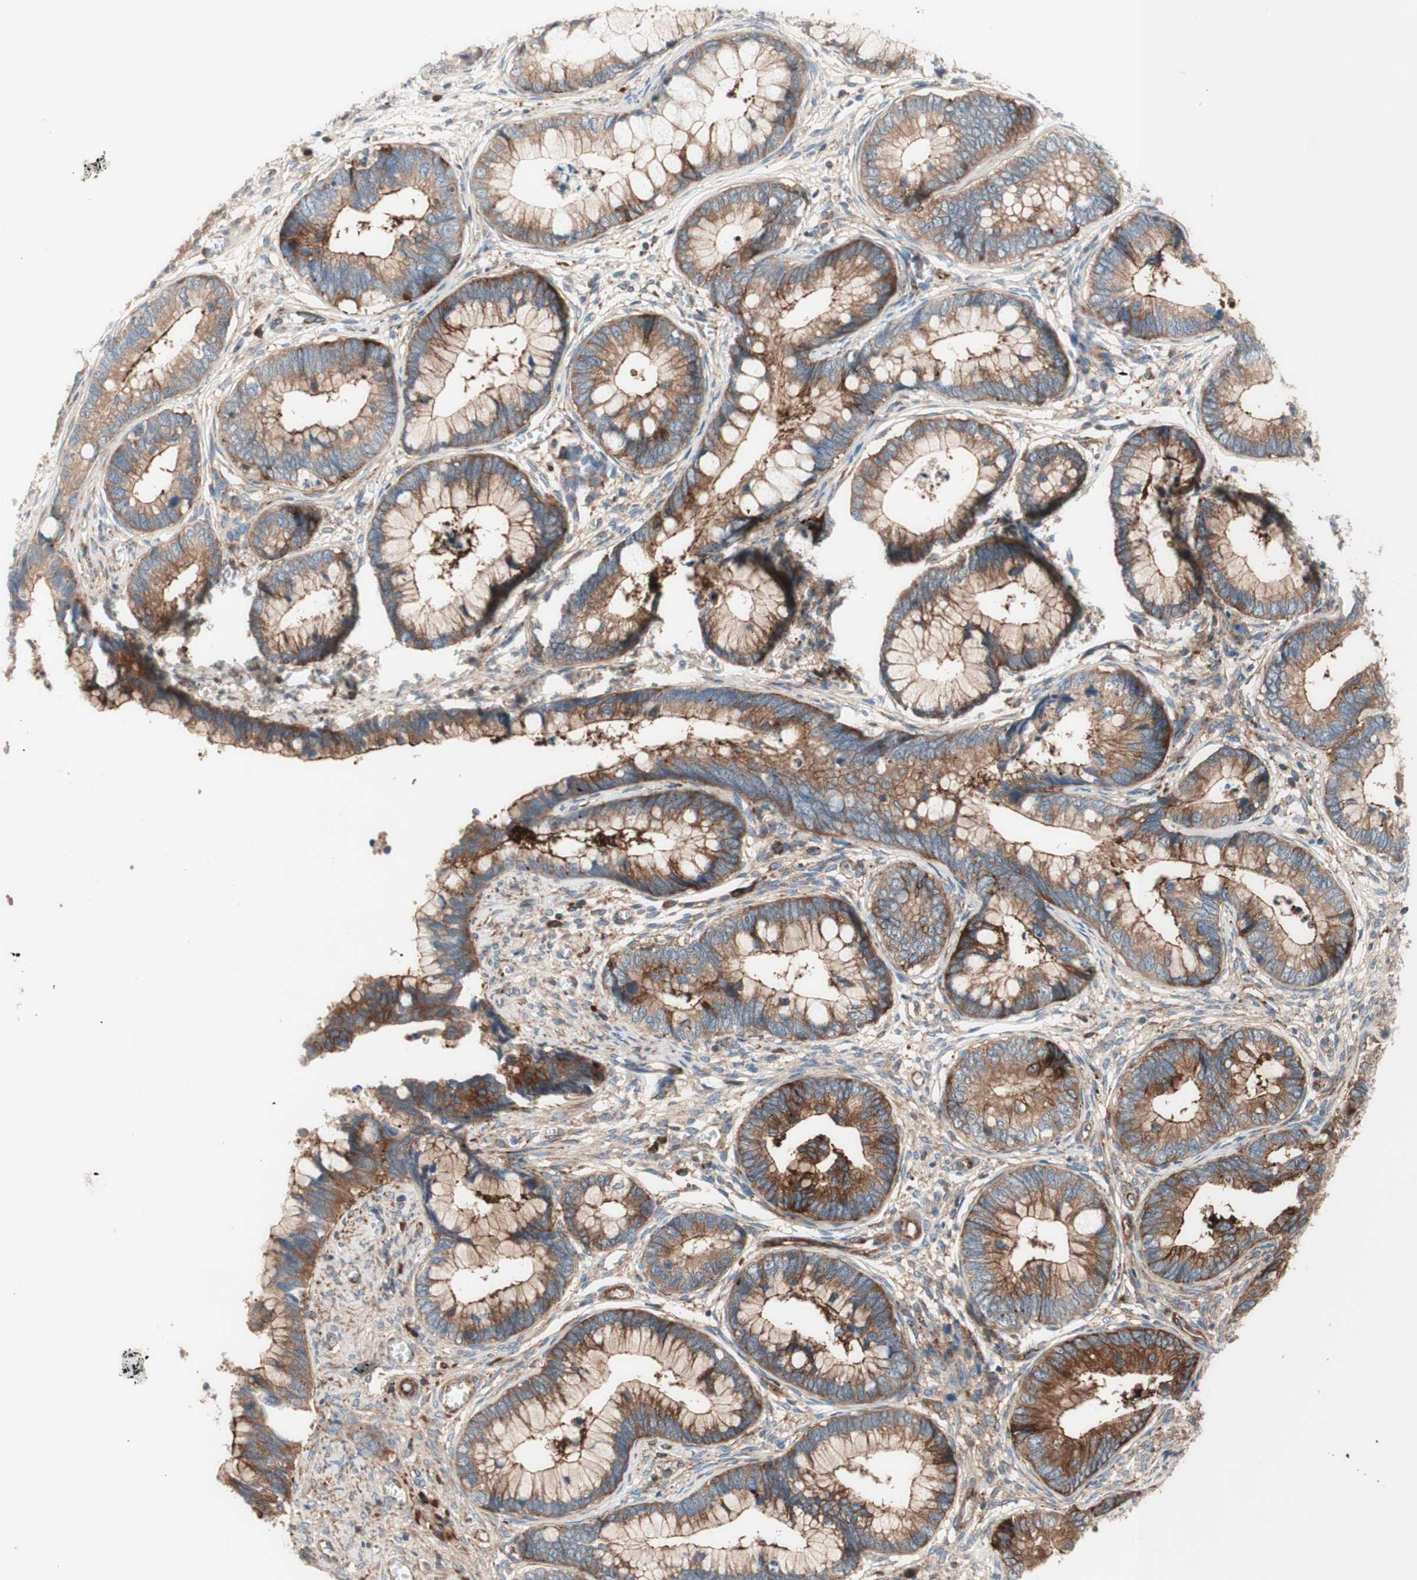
{"staining": {"intensity": "weak", "quantity": ">75%", "location": "cytoplasmic/membranous"}, "tissue": "cervical cancer", "cell_type": "Tumor cells", "image_type": "cancer", "snomed": [{"axis": "morphology", "description": "Adenocarcinoma, NOS"}, {"axis": "topography", "description": "Cervix"}], "caption": "High-magnification brightfield microscopy of adenocarcinoma (cervical) stained with DAB (3,3'-diaminobenzidine) (brown) and counterstained with hematoxylin (blue). tumor cells exhibit weak cytoplasmic/membranous staining is seen in about>75% of cells.", "gene": "CCN4", "patient": {"sex": "female", "age": 44}}